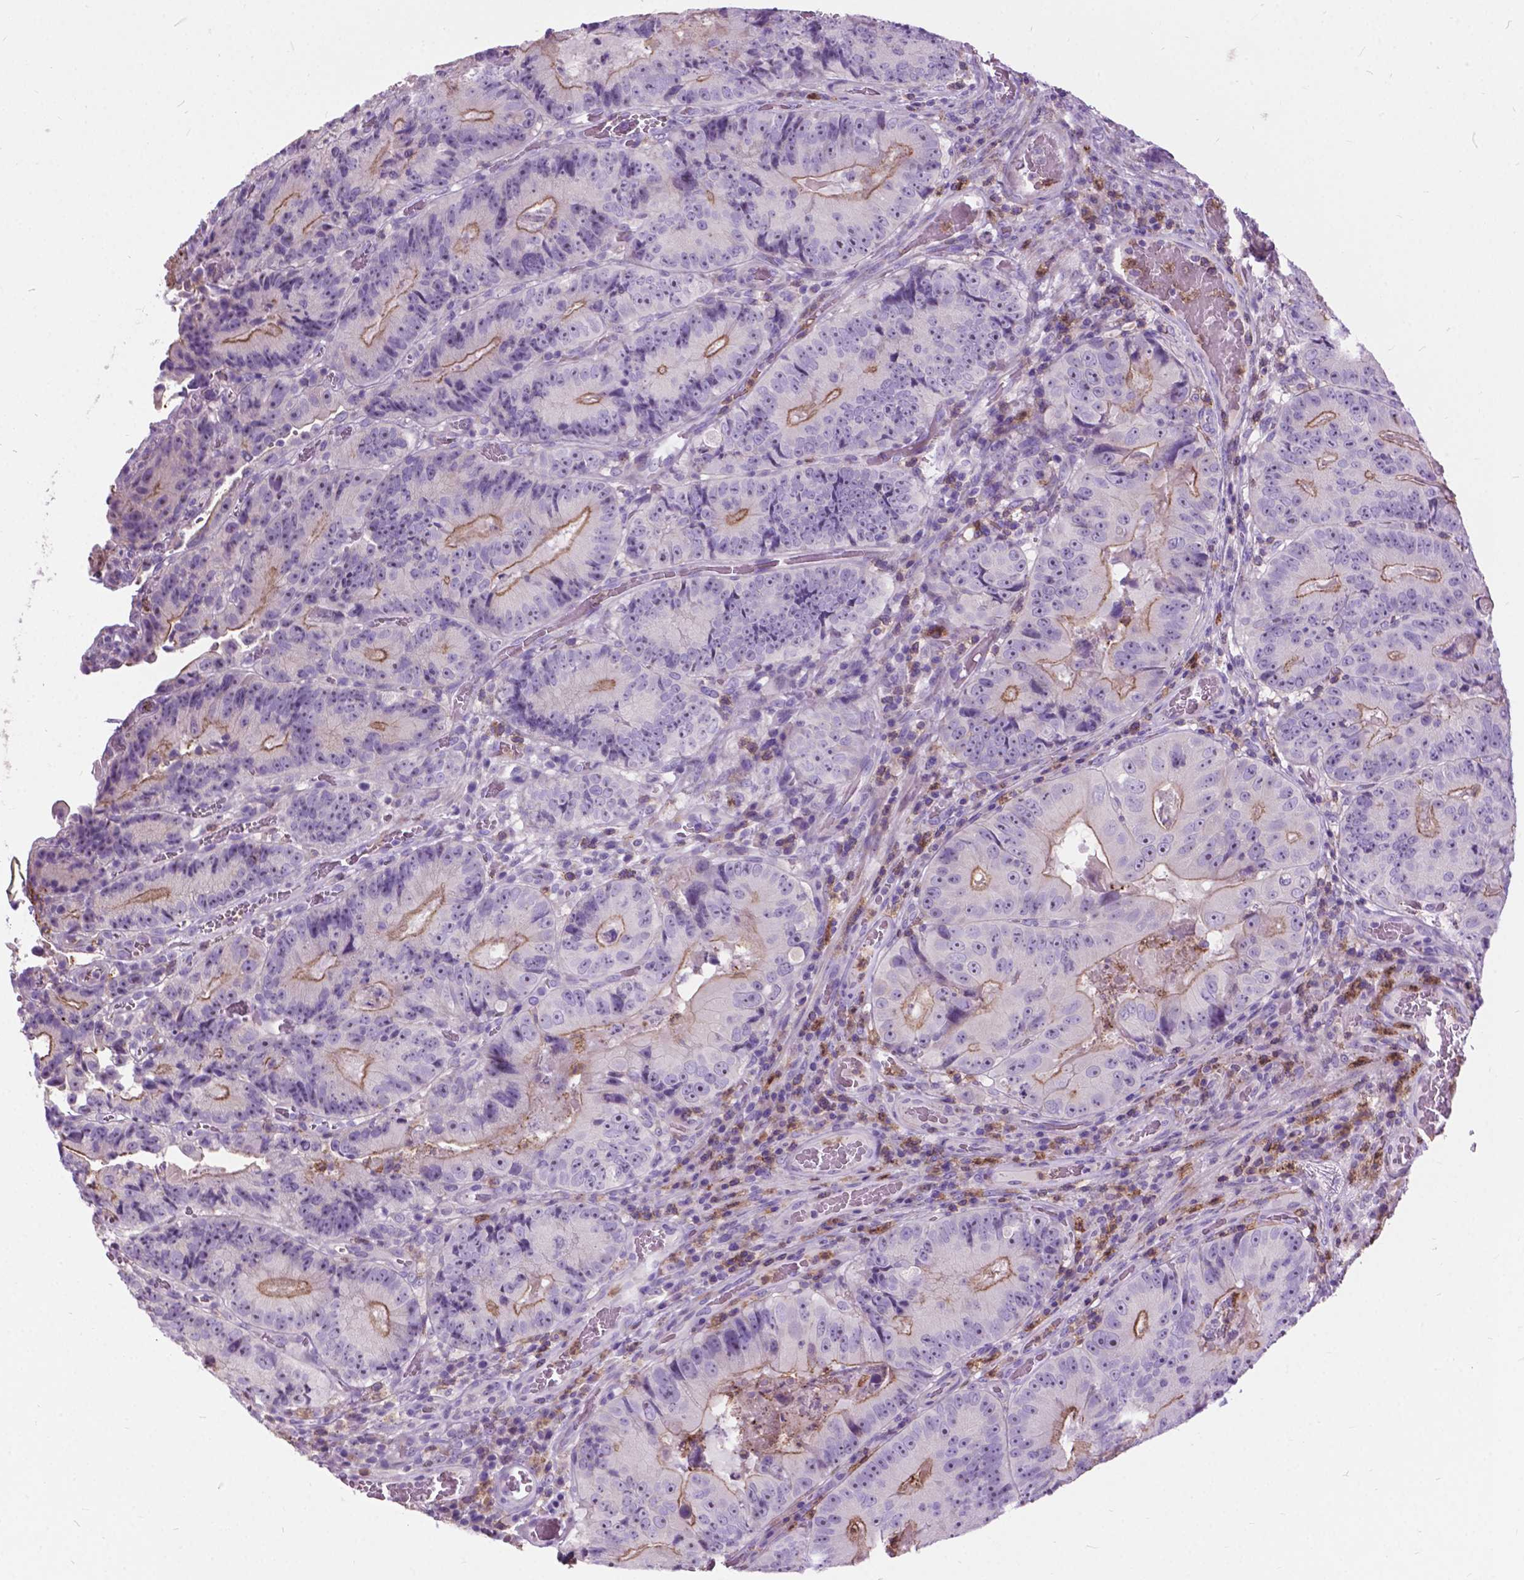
{"staining": {"intensity": "moderate", "quantity": "<25%", "location": "cytoplasmic/membranous"}, "tissue": "colorectal cancer", "cell_type": "Tumor cells", "image_type": "cancer", "snomed": [{"axis": "morphology", "description": "Adenocarcinoma, NOS"}, {"axis": "topography", "description": "Colon"}], "caption": "Colorectal cancer stained with a protein marker demonstrates moderate staining in tumor cells.", "gene": "PRR35", "patient": {"sex": "female", "age": 86}}